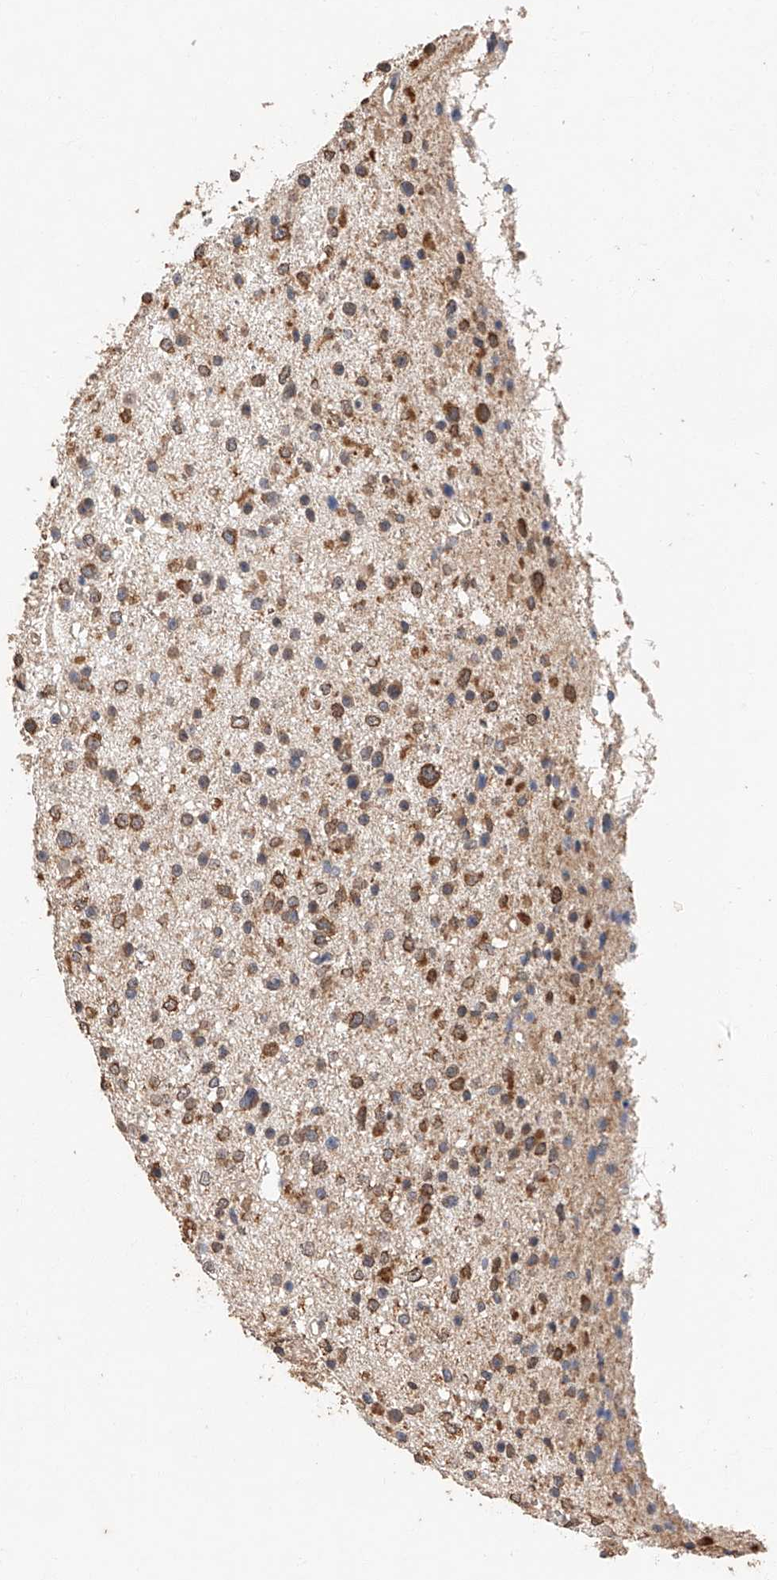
{"staining": {"intensity": "moderate", "quantity": ">75%", "location": "cytoplasmic/membranous"}, "tissue": "glioma", "cell_type": "Tumor cells", "image_type": "cancer", "snomed": [{"axis": "morphology", "description": "Glioma, malignant, Low grade"}, {"axis": "topography", "description": "Brain"}], "caption": "Low-grade glioma (malignant) tissue shows moderate cytoplasmic/membranous positivity in approximately >75% of tumor cells, visualized by immunohistochemistry.", "gene": "CERS4", "patient": {"sex": "female", "age": 37}}